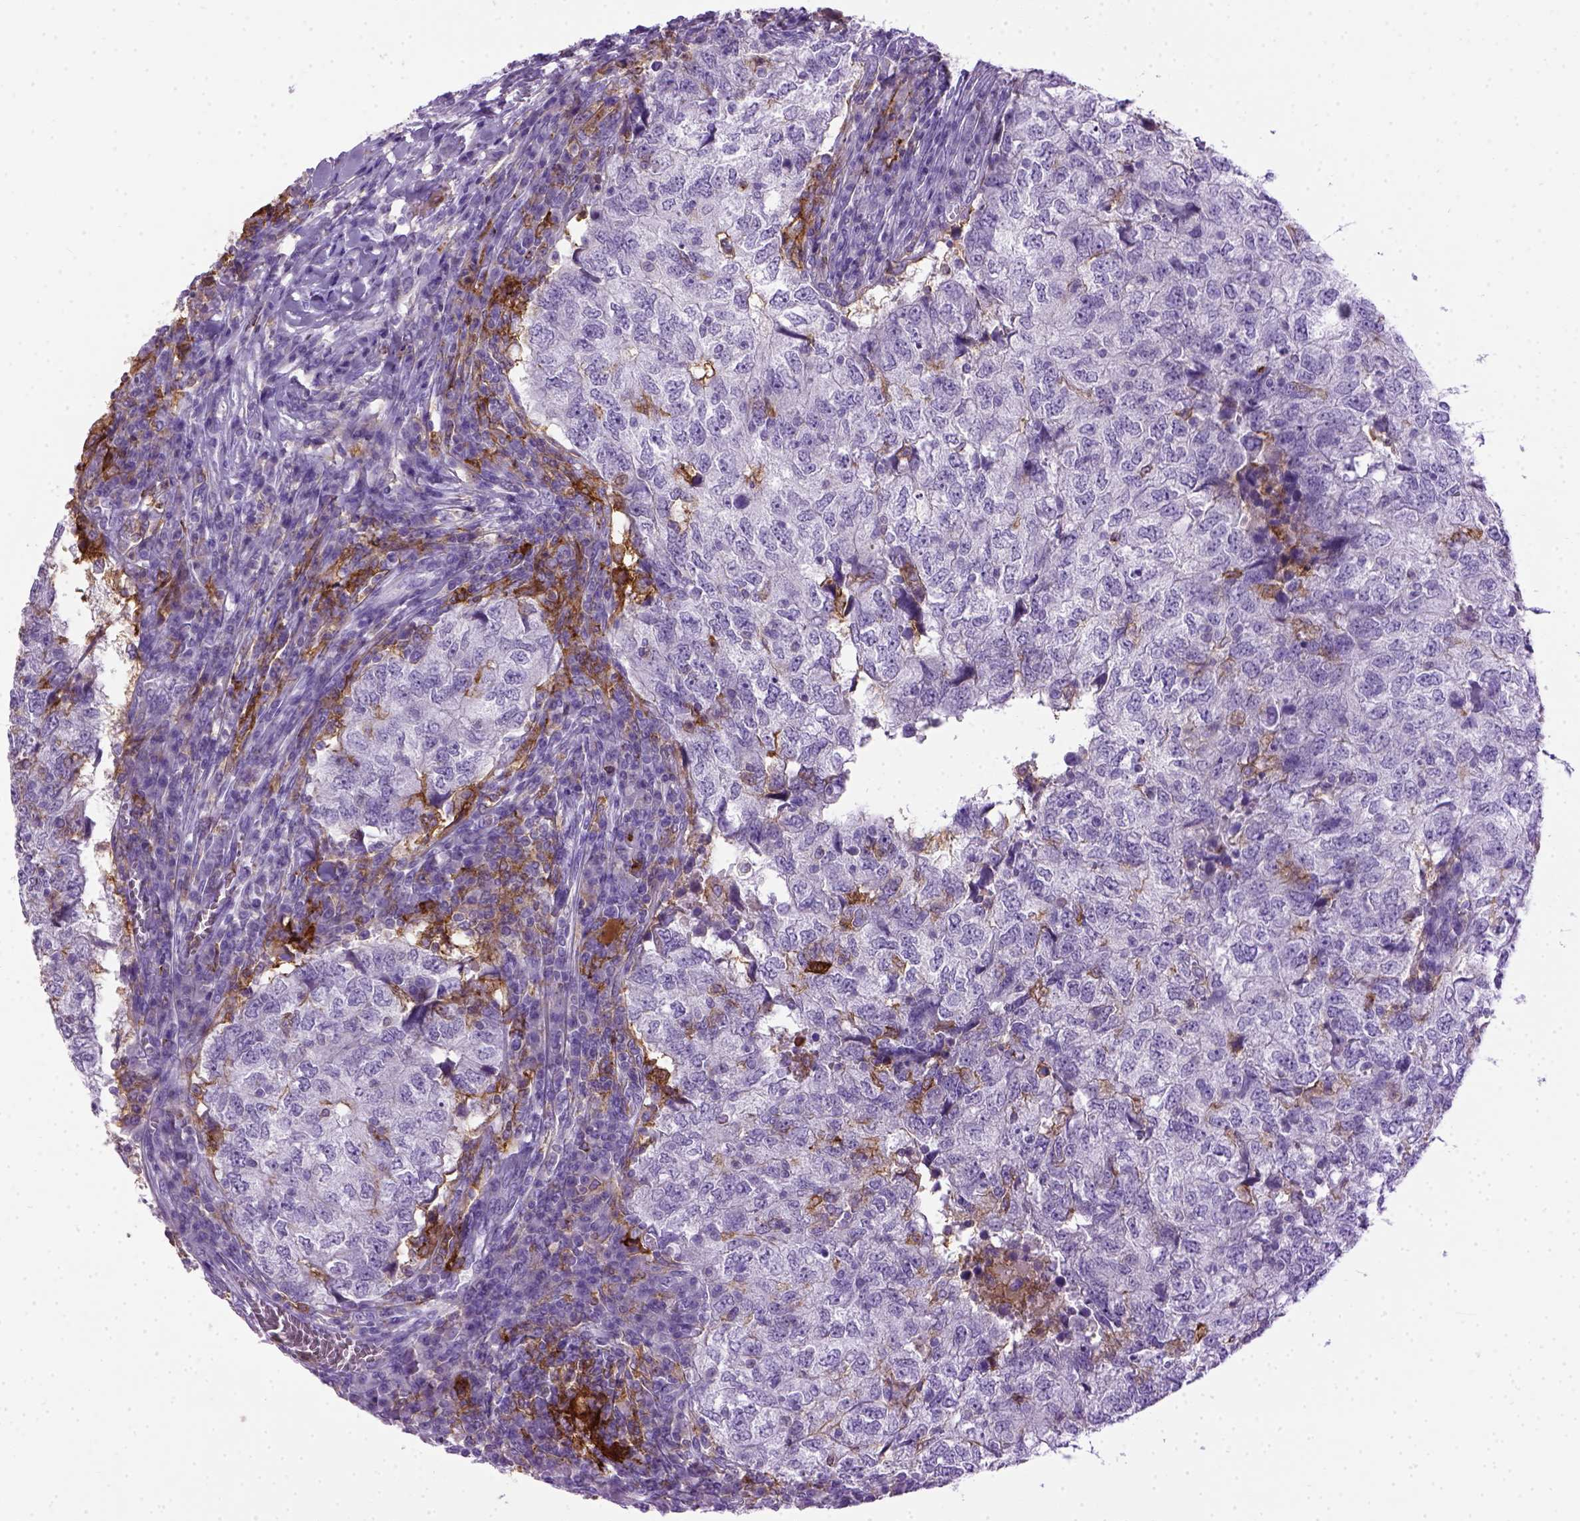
{"staining": {"intensity": "negative", "quantity": "none", "location": "none"}, "tissue": "breast cancer", "cell_type": "Tumor cells", "image_type": "cancer", "snomed": [{"axis": "morphology", "description": "Duct carcinoma"}, {"axis": "topography", "description": "Breast"}], "caption": "Image shows no protein staining in tumor cells of infiltrating ductal carcinoma (breast) tissue.", "gene": "ITGAX", "patient": {"sex": "female", "age": 30}}